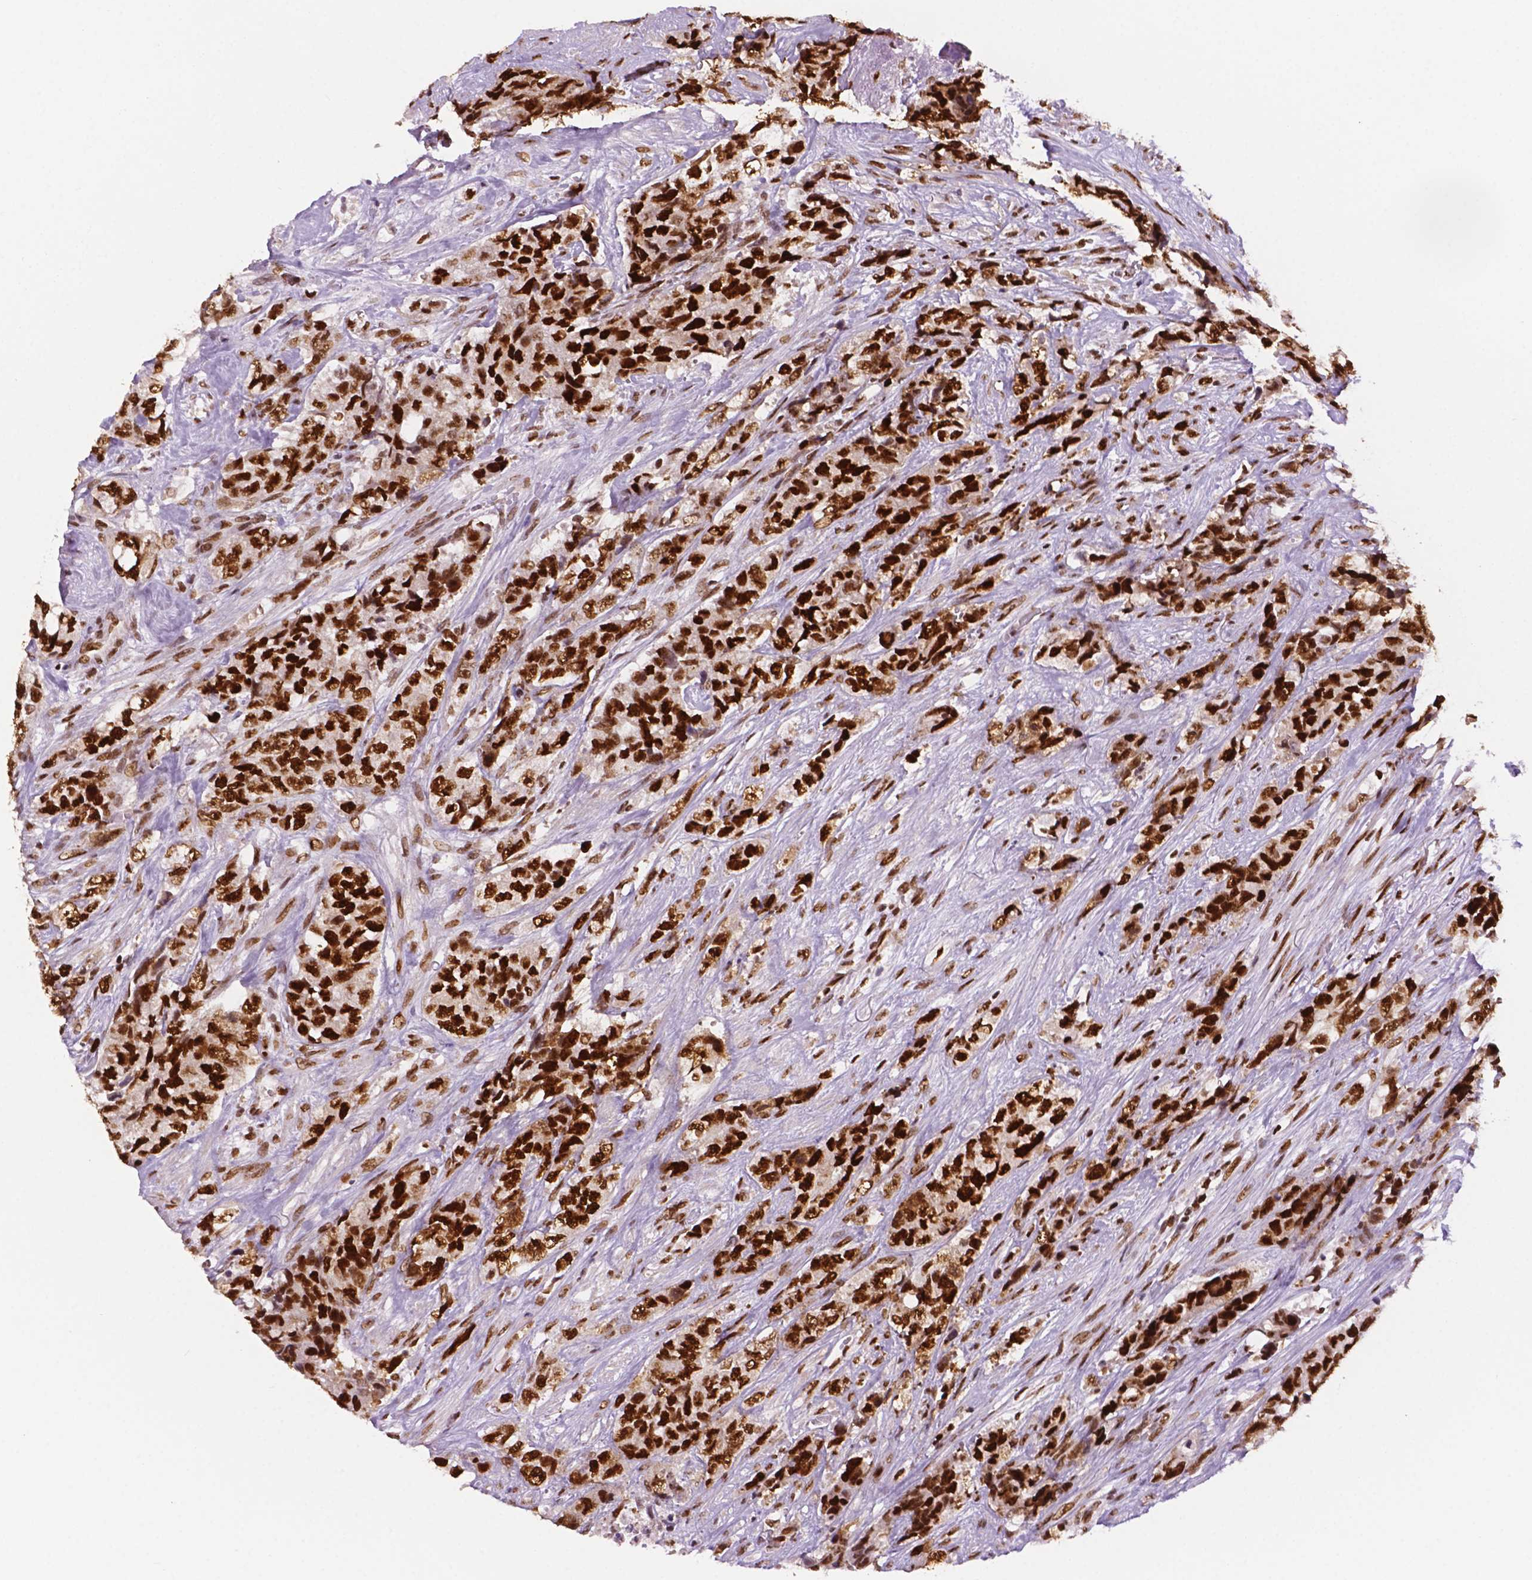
{"staining": {"intensity": "strong", "quantity": ">75%", "location": "nuclear"}, "tissue": "urothelial cancer", "cell_type": "Tumor cells", "image_type": "cancer", "snomed": [{"axis": "morphology", "description": "Urothelial carcinoma, High grade"}, {"axis": "topography", "description": "Urinary bladder"}], "caption": "Protein expression by IHC shows strong nuclear staining in approximately >75% of tumor cells in urothelial cancer. The protein is shown in brown color, while the nuclei are stained blue.", "gene": "MLH1", "patient": {"sex": "female", "age": 78}}